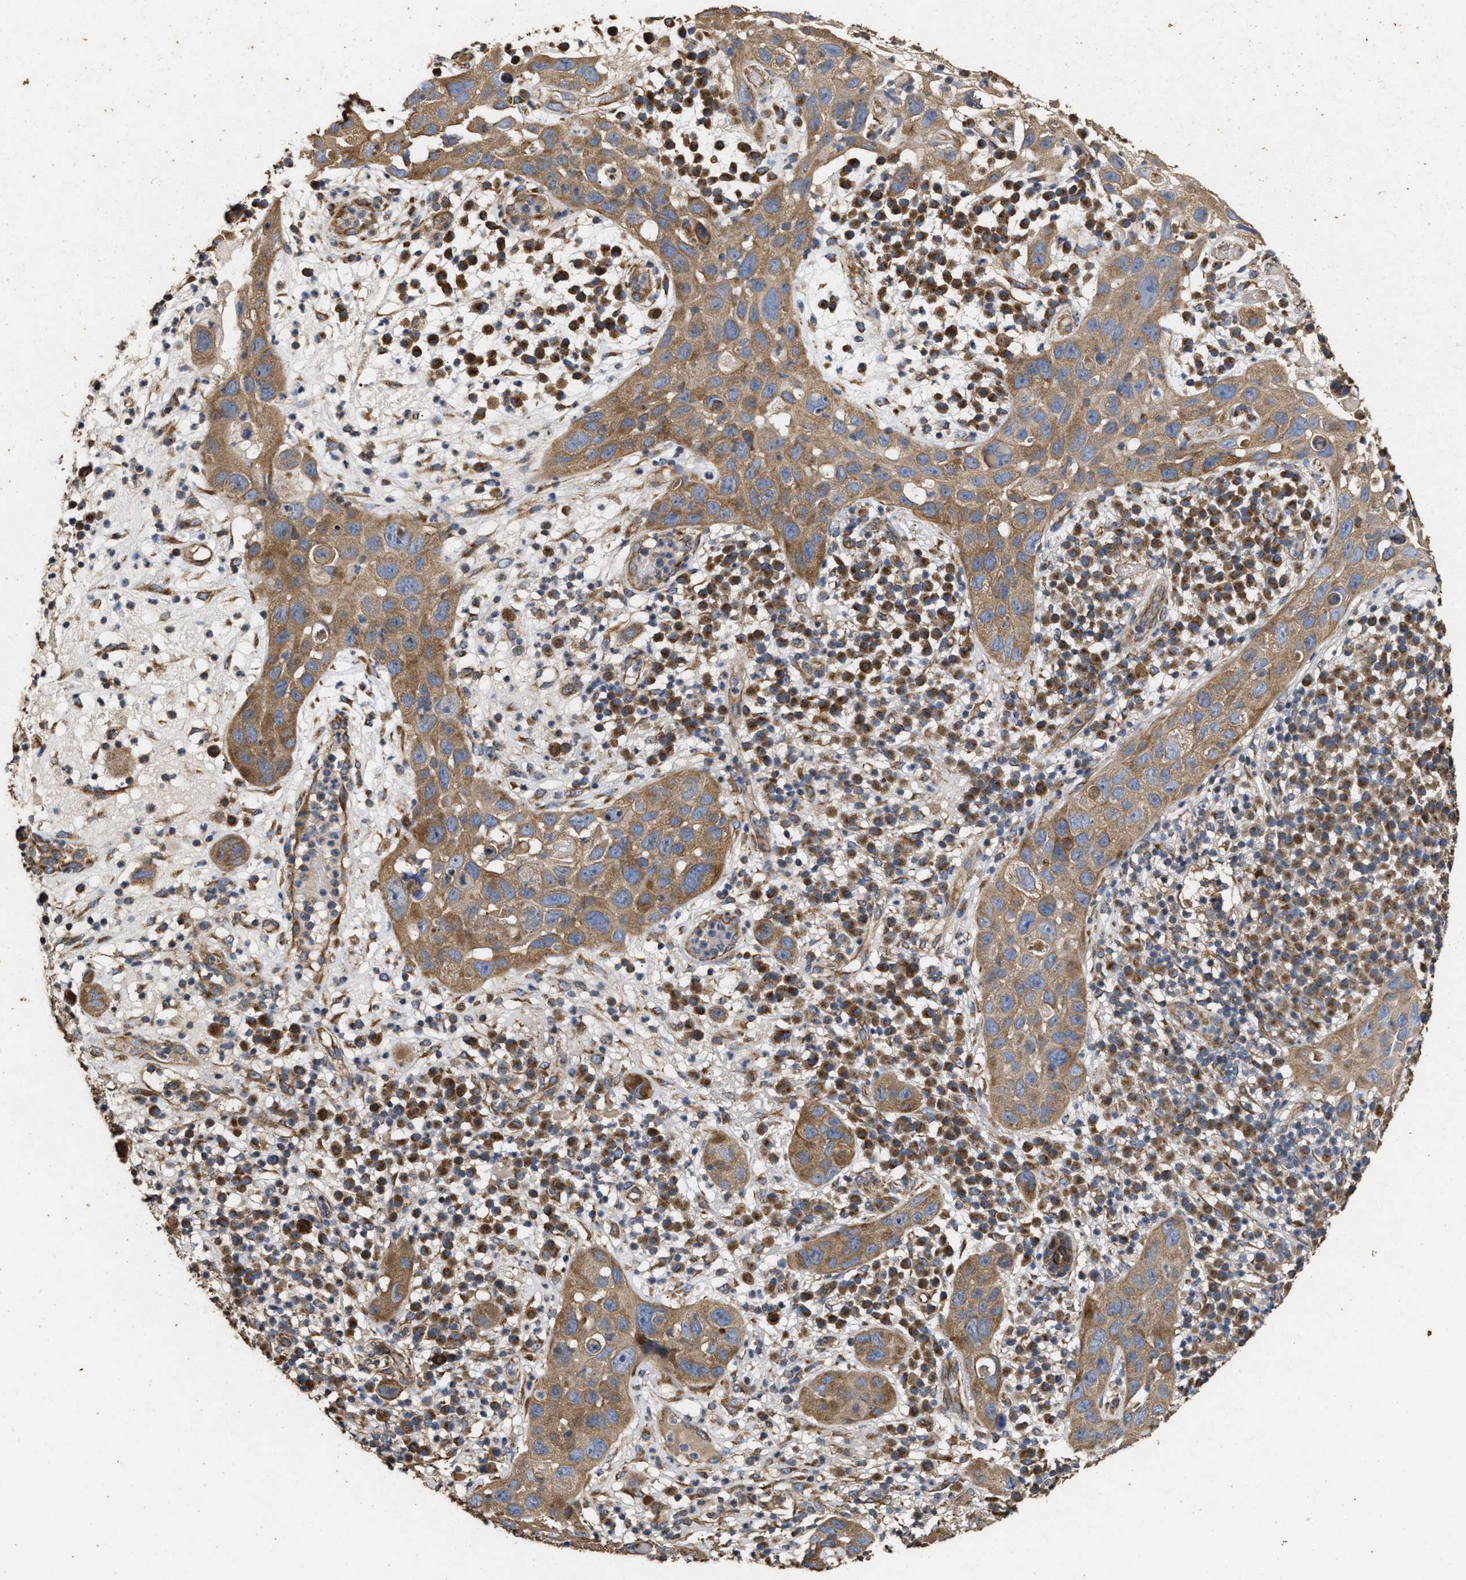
{"staining": {"intensity": "moderate", "quantity": ">75%", "location": "cytoplasmic/membranous"}, "tissue": "skin cancer", "cell_type": "Tumor cells", "image_type": "cancer", "snomed": [{"axis": "morphology", "description": "Squamous cell carcinoma in situ, NOS"}, {"axis": "morphology", "description": "Squamous cell carcinoma, NOS"}, {"axis": "topography", "description": "Skin"}], "caption": "A medium amount of moderate cytoplasmic/membranous staining is identified in about >75% of tumor cells in skin cancer tissue.", "gene": "NAV1", "patient": {"sex": "male", "age": 93}}